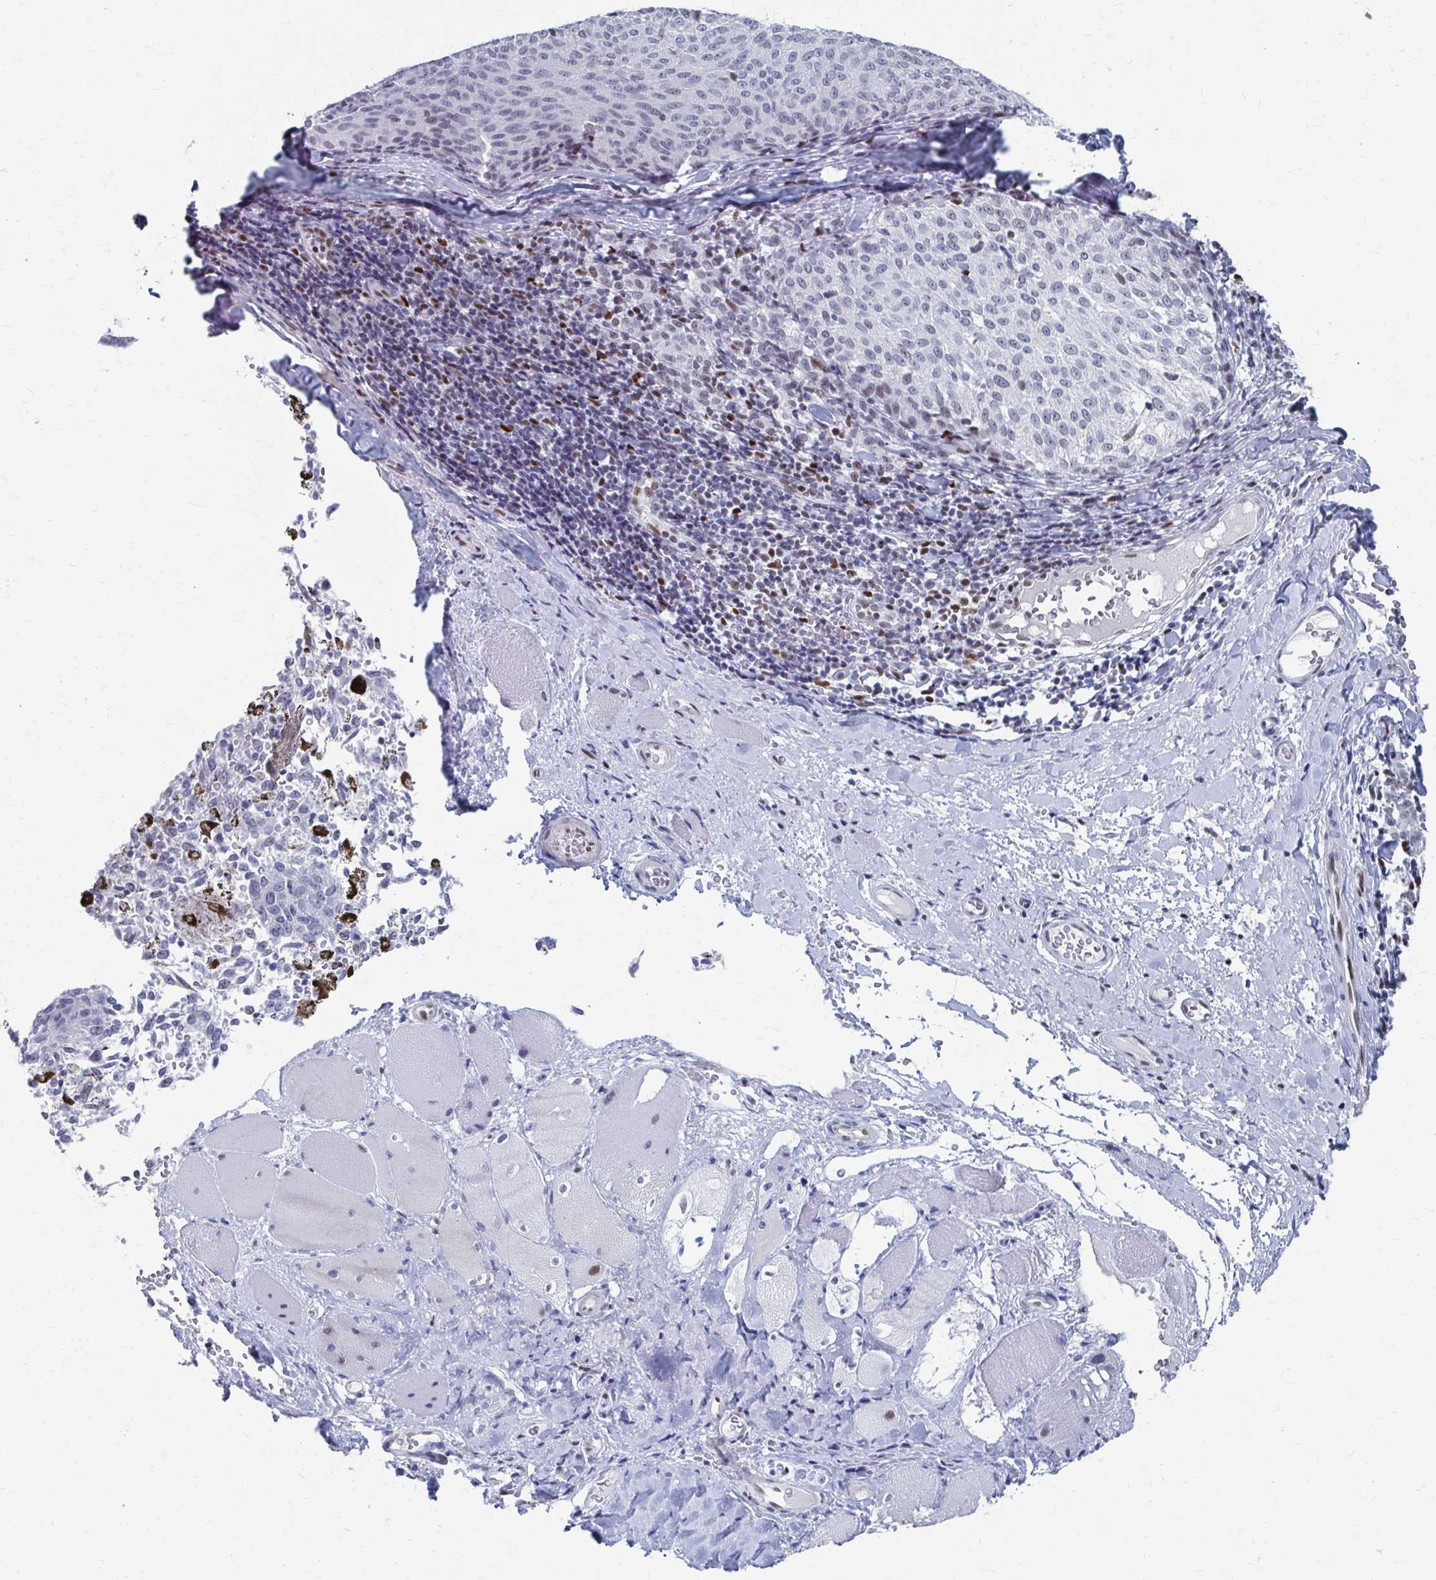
{"staining": {"intensity": "negative", "quantity": "none", "location": "none"}, "tissue": "melanoma", "cell_type": "Tumor cells", "image_type": "cancer", "snomed": [{"axis": "morphology", "description": "Malignant melanoma, NOS"}, {"axis": "topography", "description": "Skin"}], "caption": "IHC image of malignant melanoma stained for a protein (brown), which reveals no expression in tumor cells.", "gene": "CDIN1", "patient": {"sex": "female", "age": 72}}